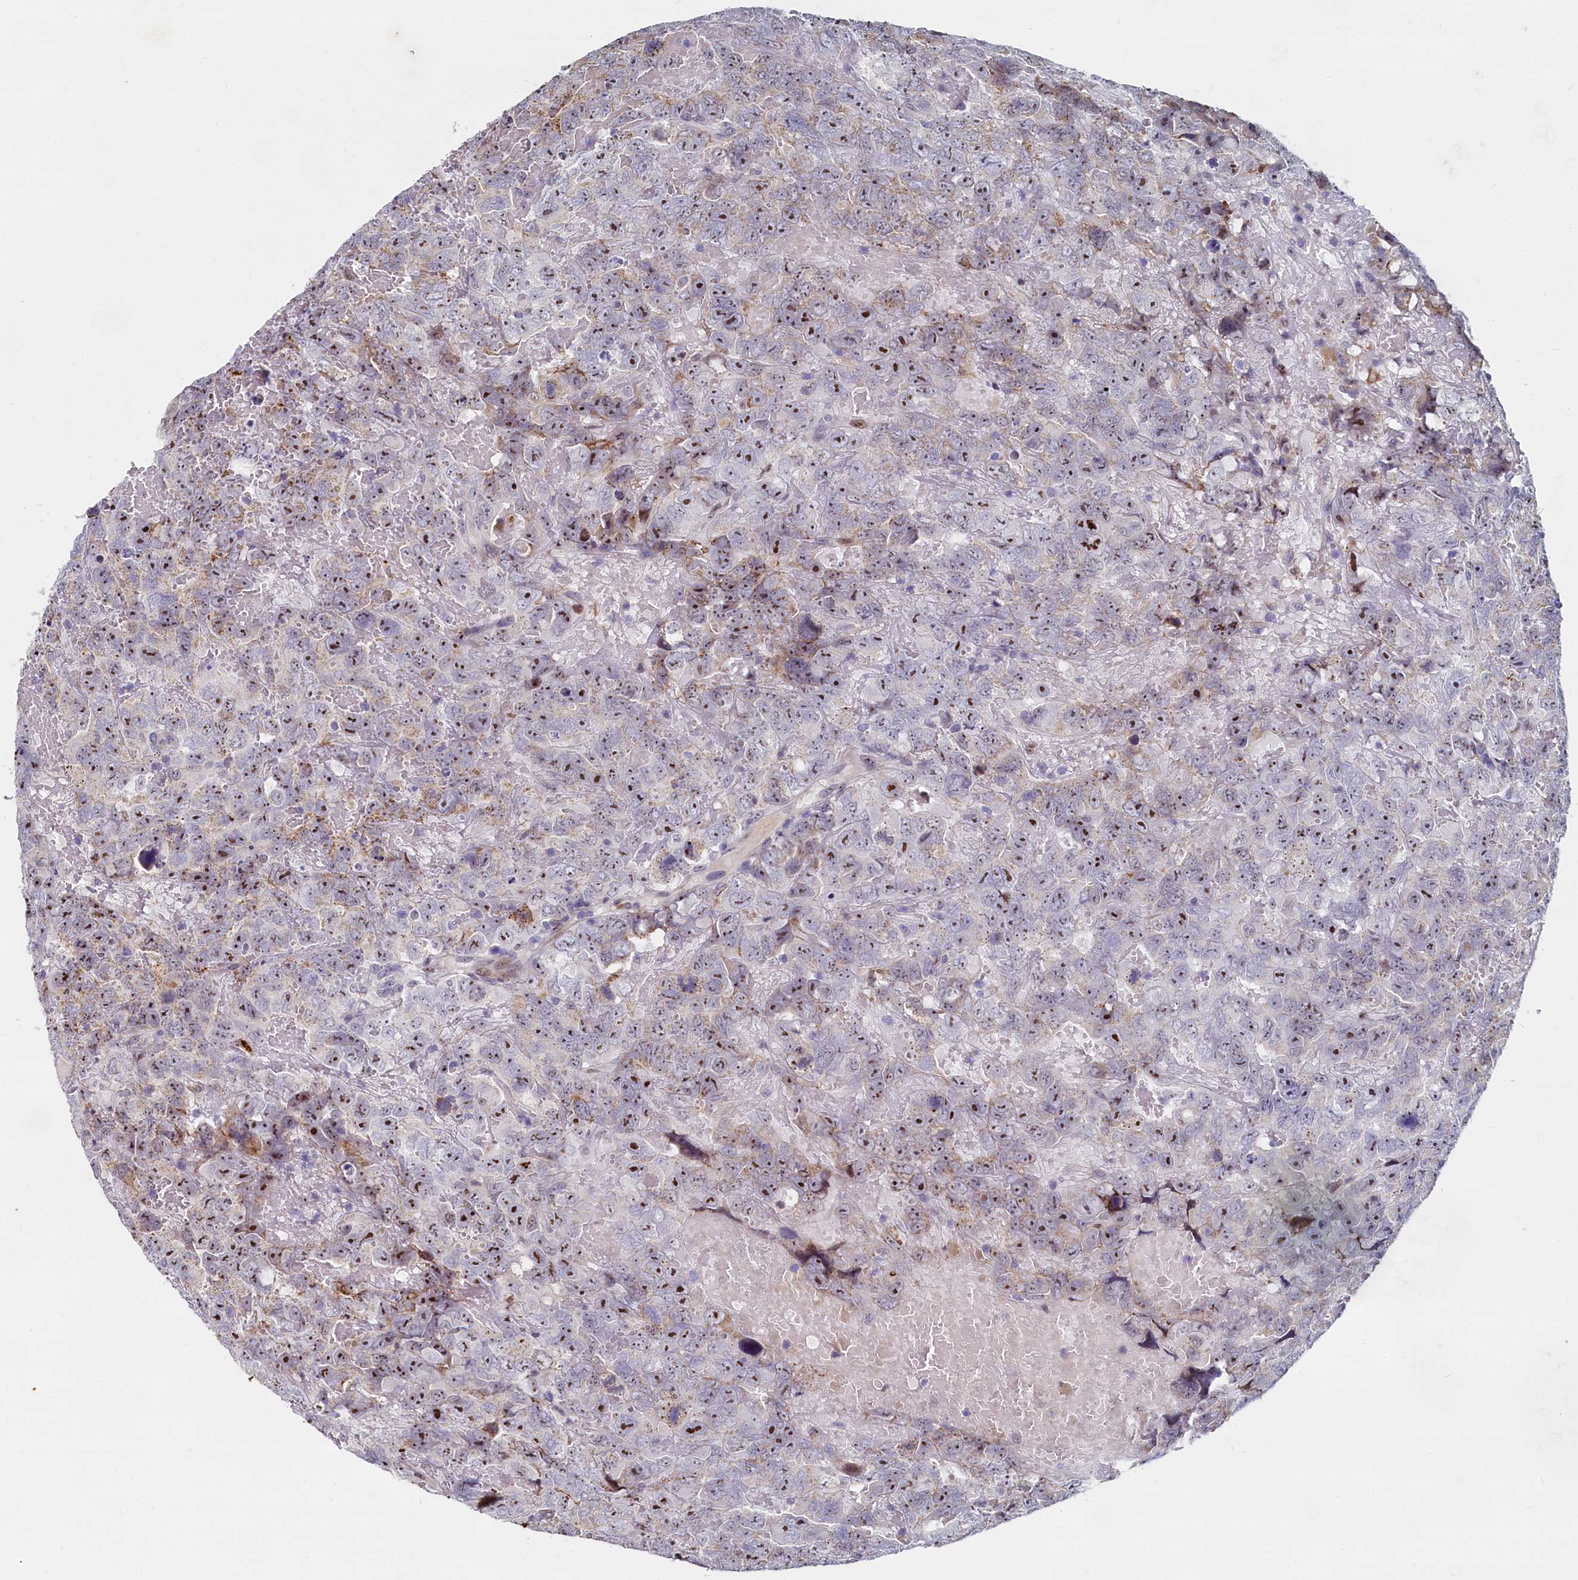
{"staining": {"intensity": "moderate", "quantity": "25%-75%", "location": "nuclear"}, "tissue": "testis cancer", "cell_type": "Tumor cells", "image_type": "cancer", "snomed": [{"axis": "morphology", "description": "Carcinoma, Embryonal, NOS"}, {"axis": "topography", "description": "Testis"}], "caption": "Protein expression analysis of human embryonal carcinoma (testis) reveals moderate nuclear expression in about 25%-75% of tumor cells. Immunohistochemistry stains the protein of interest in brown and the nuclei are stained blue.", "gene": "ASXL3", "patient": {"sex": "male", "age": 45}}